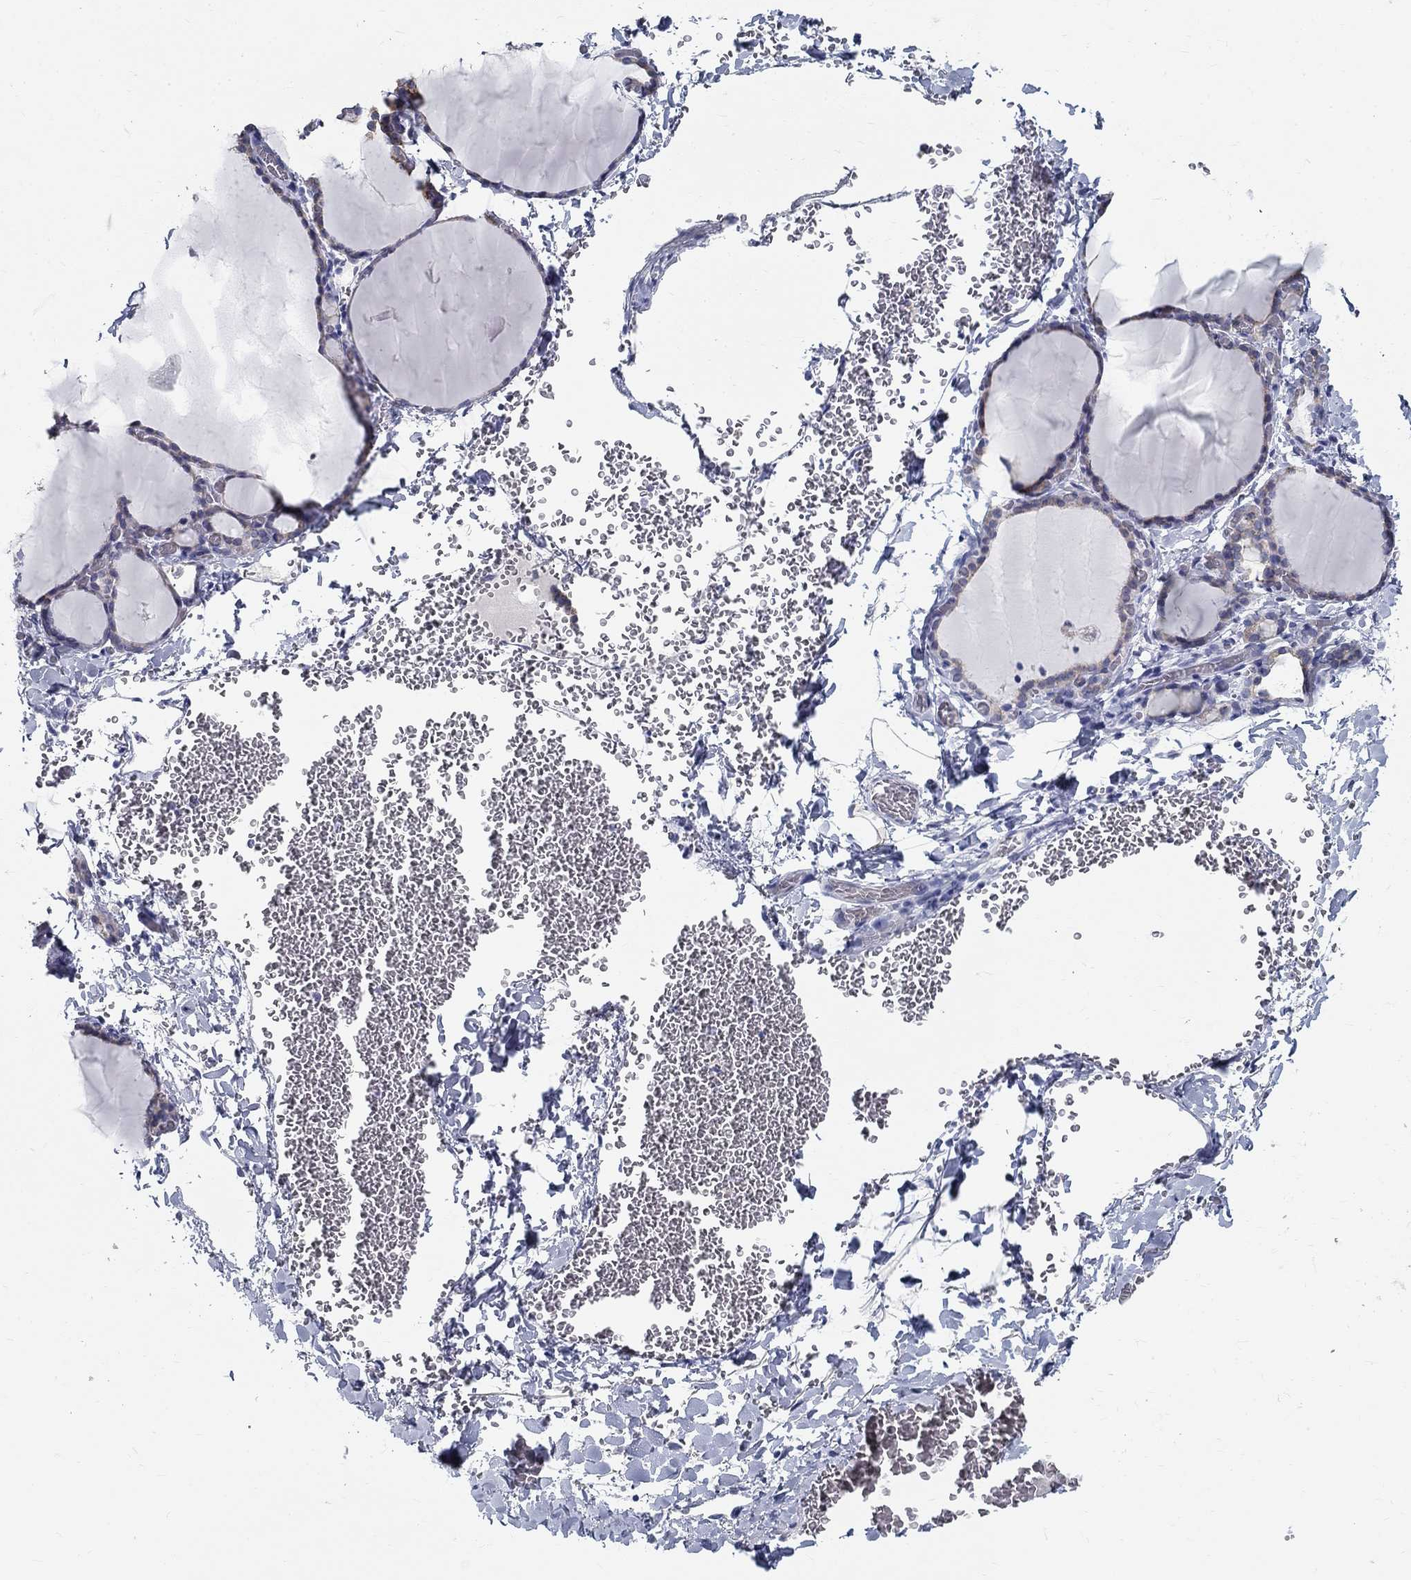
{"staining": {"intensity": "negative", "quantity": "none", "location": "none"}, "tissue": "thyroid gland", "cell_type": "Glandular cells", "image_type": "normal", "snomed": [{"axis": "morphology", "description": "Normal tissue, NOS"}, {"axis": "morphology", "description": "Hyperplasia, NOS"}, {"axis": "topography", "description": "Thyroid gland"}], "caption": "Protein analysis of normal thyroid gland shows no significant positivity in glandular cells.", "gene": "ENSG00000290147", "patient": {"sex": "female", "age": 27}}